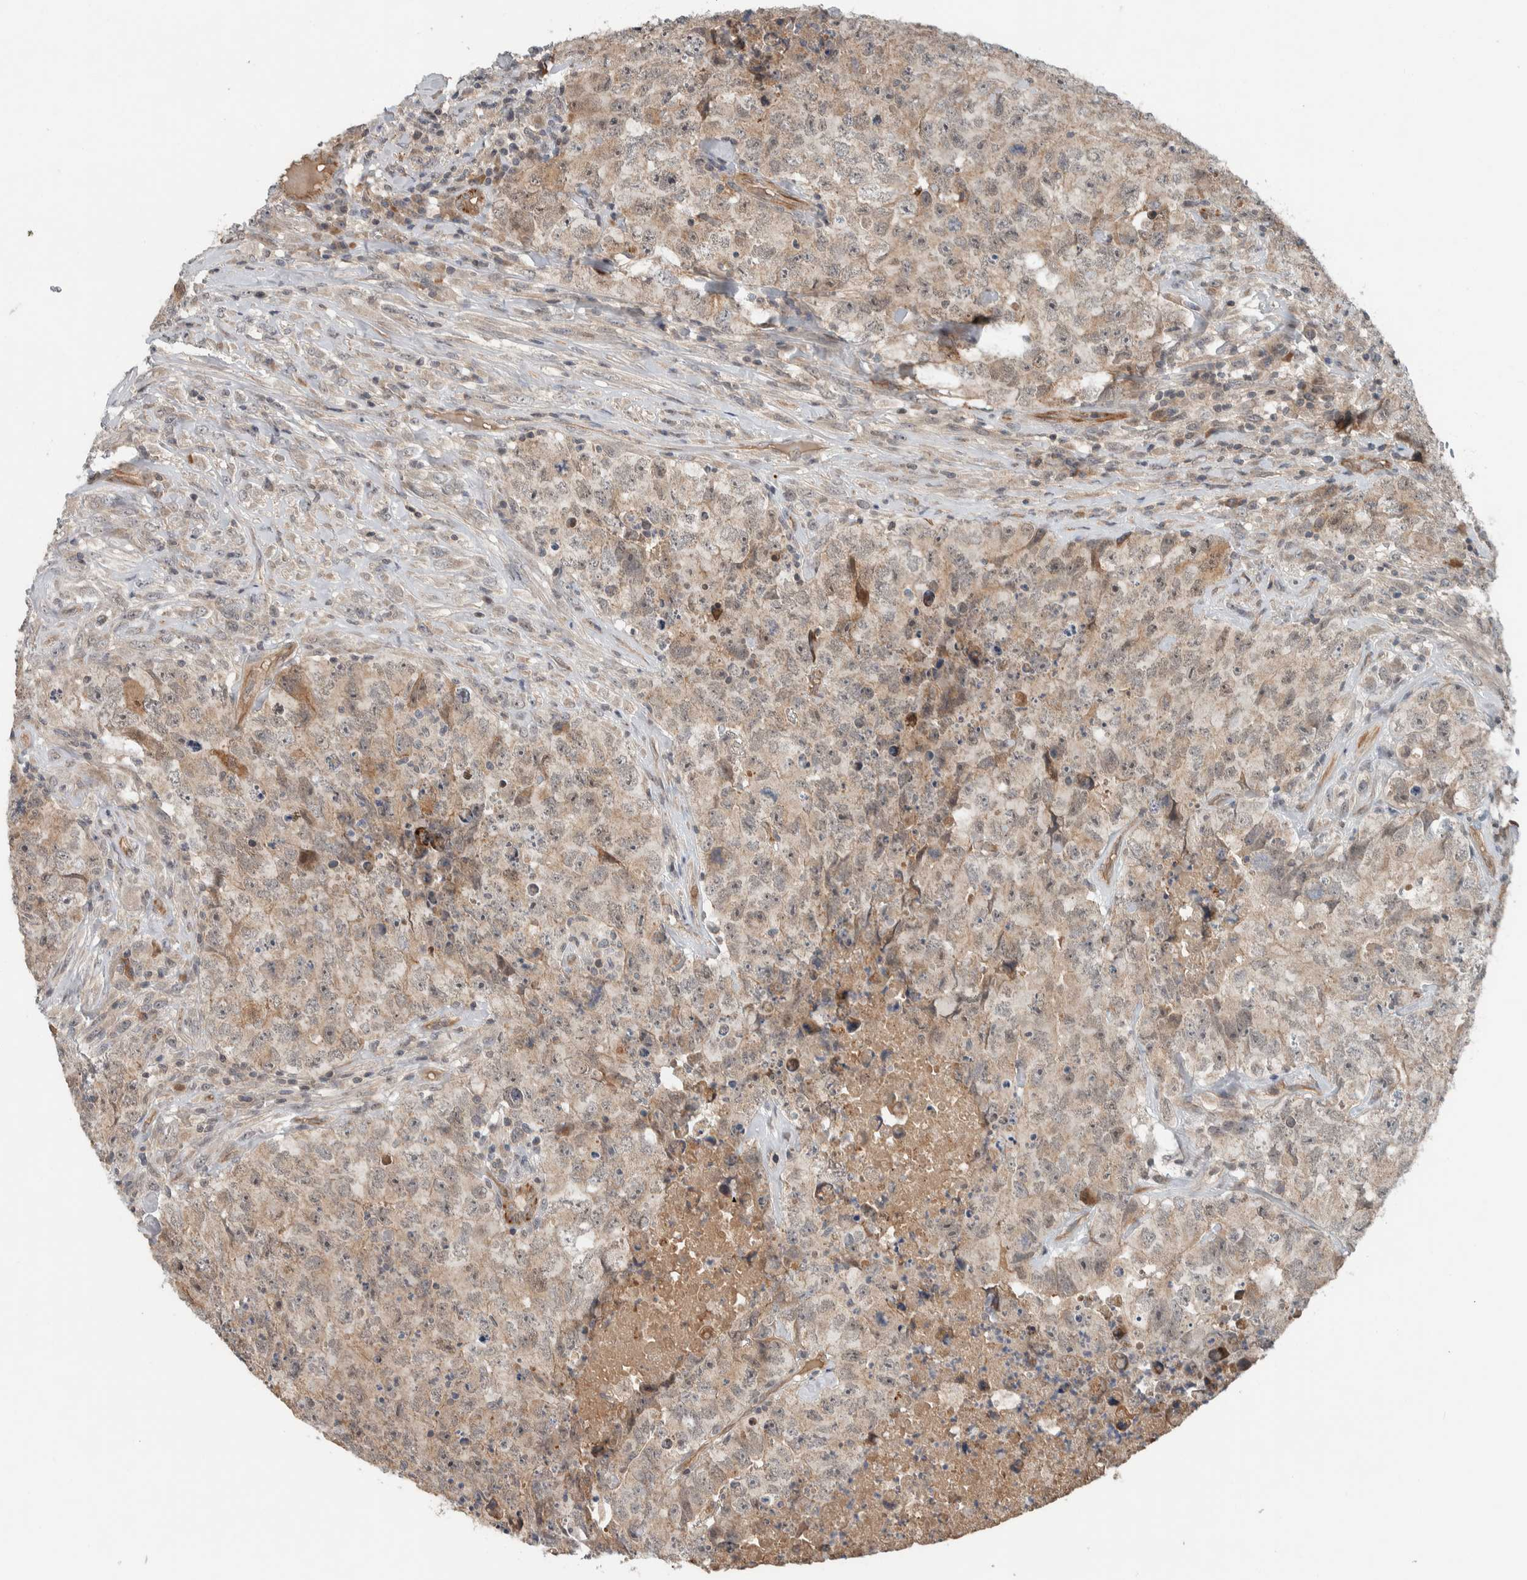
{"staining": {"intensity": "weak", "quantity": ">75%", "location": "cytoplasmic/membranous"}, "tissue": "testis cancer", "cell_type": "Tumor cells", "image_type": "cancer", "snomed": [{"axis": "morphology", "description": "Carcinoma, Embryonal, NOS"}, {"axis": "topography", "description": "Testis"}], "caption": "Immunohistochemistry (IHC) of human embryonal carcinoma (testis) displays low levels of weak cytoplasmic/membranous positivity in about >75% of tumor cells.", "gene": "ARMC7", "patient": {"sex": "male", "age": 32}}